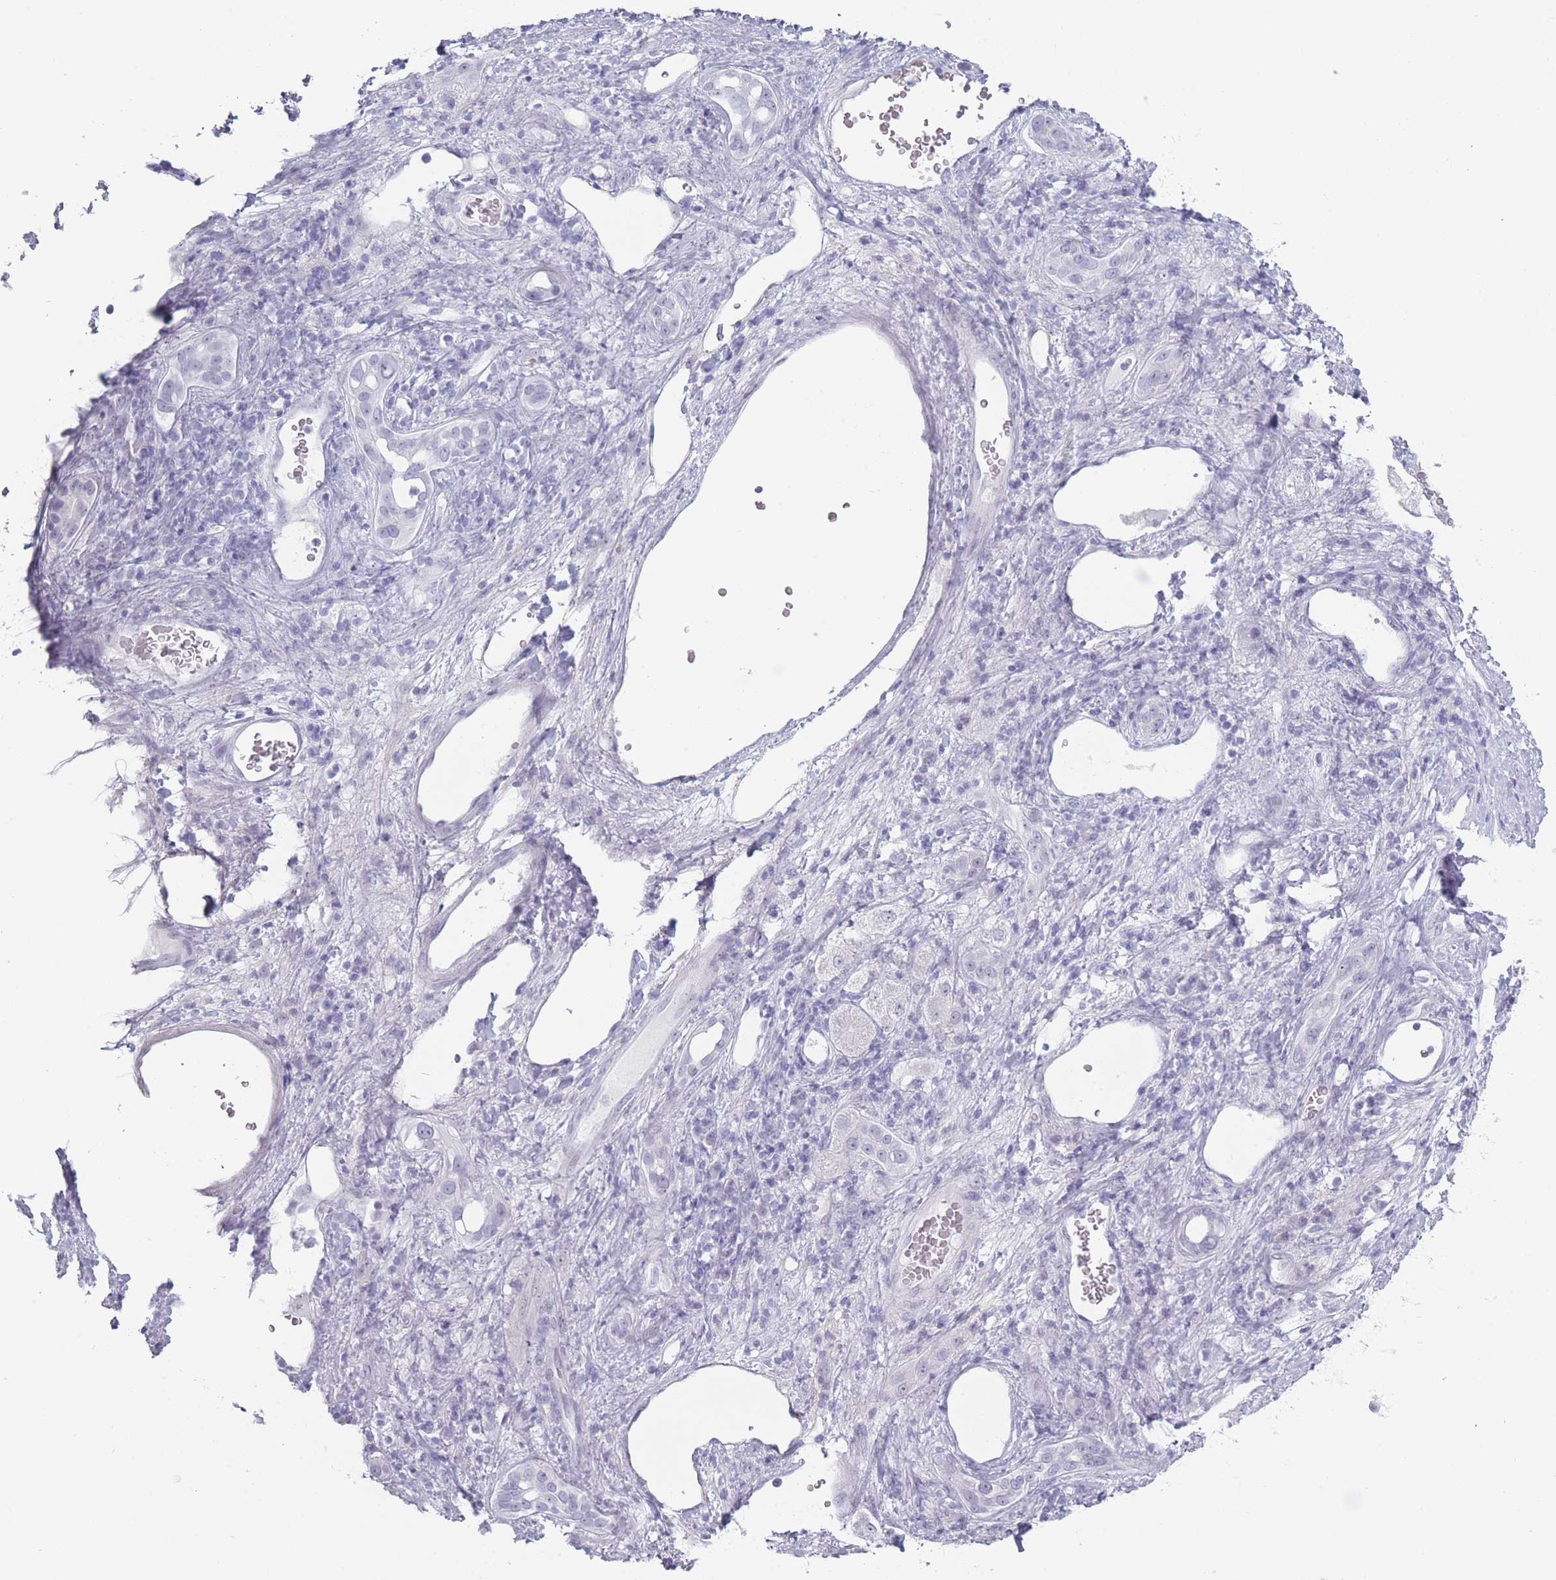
{"staining": {"intensity": "negative", "quantity": "none", "location": "none"}, "tissue": "liver cancer", "cell_type": "Tumor cells", "image_type": "cancer", "snomed": [{"axis": "morphology", "description": "Carcinoma, Hepatocellular, NOS"}, {"axis": "topography", "description": "Liver"}], "caption": "Tumor cells show no significant protein positivity in liver hepatocellular carcinoma.", "gene": "ROS1", "patient": {"sex": "female", "age": 73}}